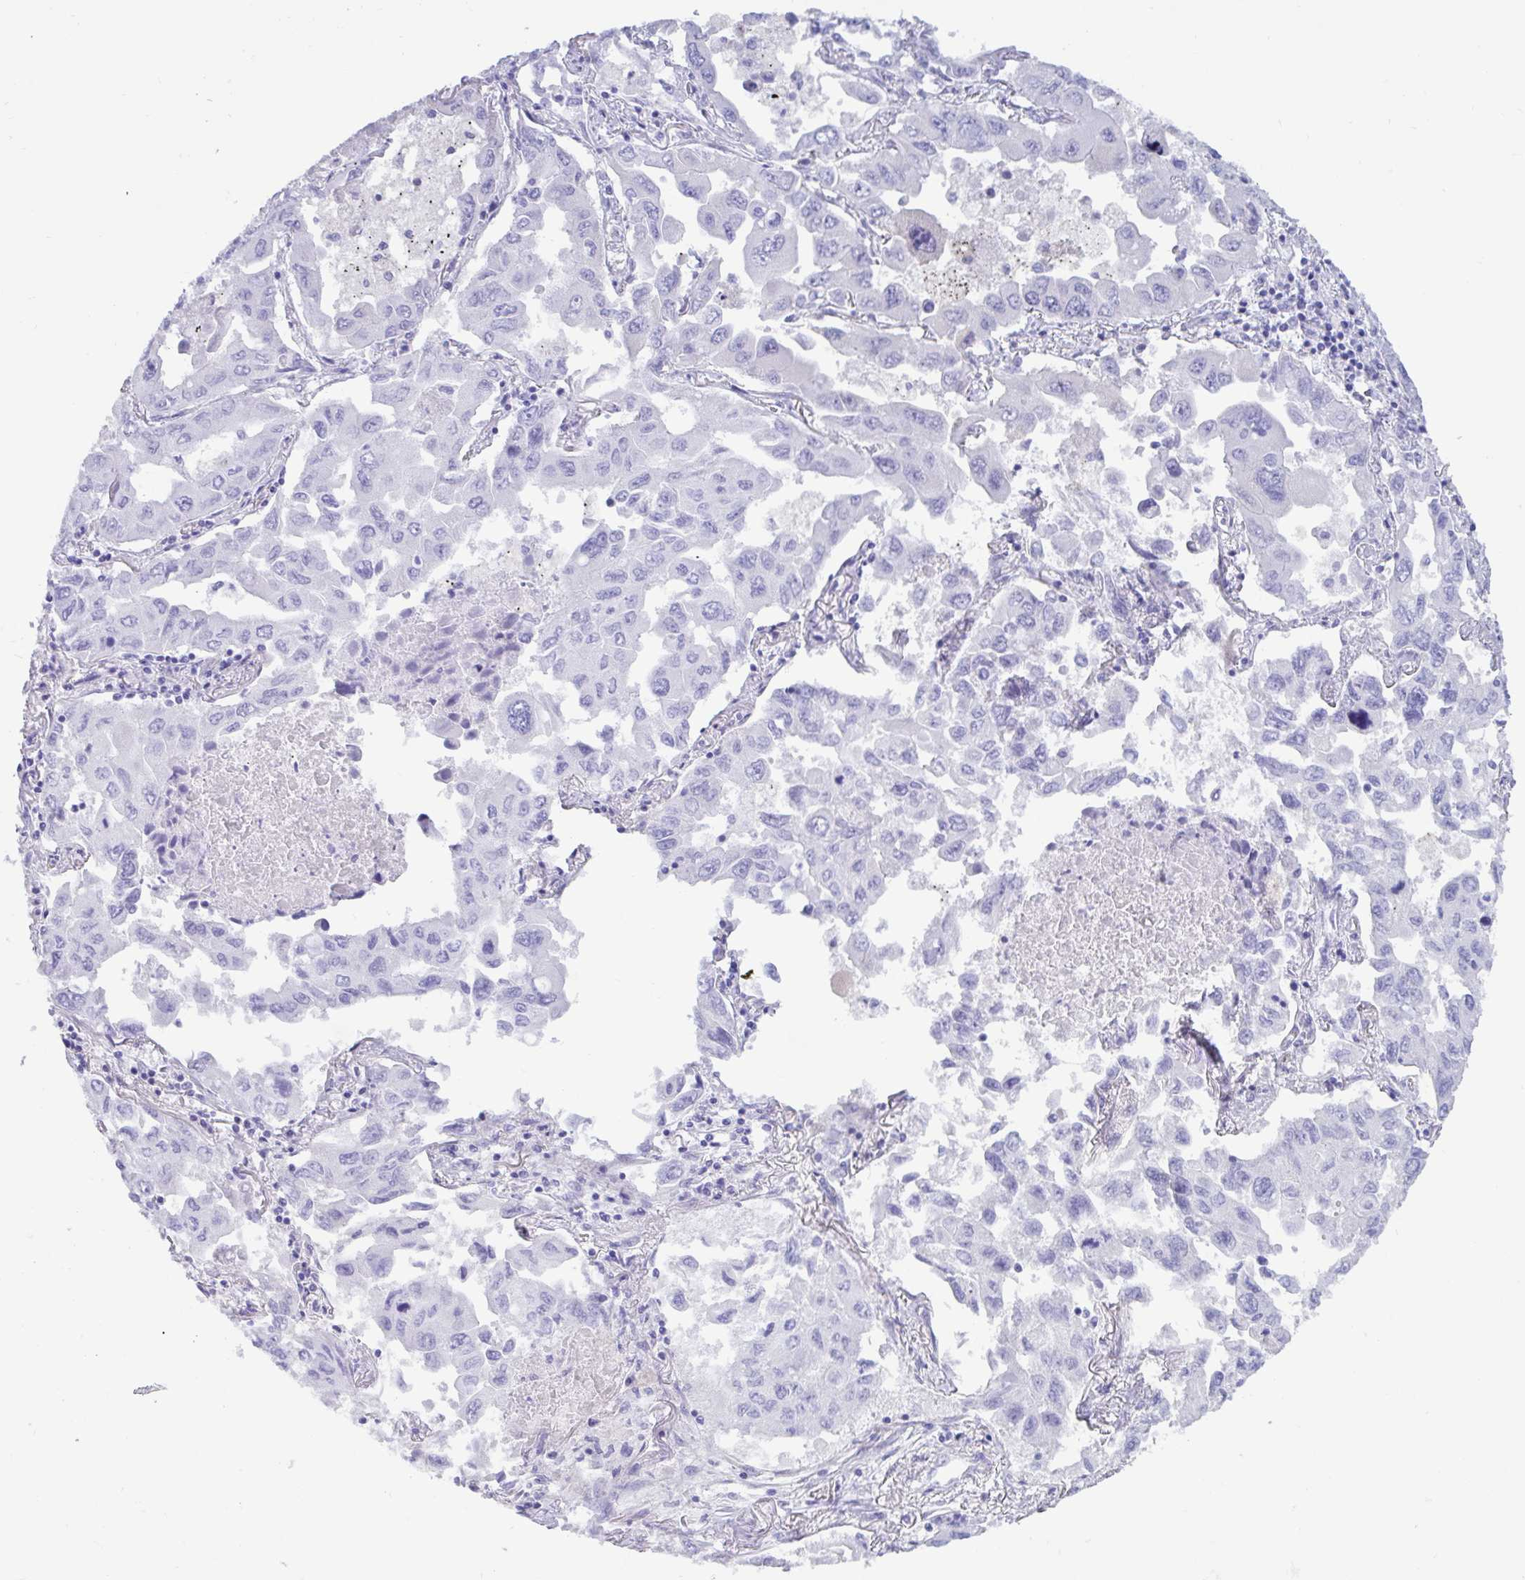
{"staining": {"intensity": "negative", "quantity": "none", "location": "none"}, "tissue": "lung cancer", "cell_type": "Tumor cells", "image_type": "cancer", "snomed": [{"axis": "morphology", "description": "Adenocarcinoma, NOS"}, {"axis": "topography", "description": "Lung"}], "caption": "Immunohistochemistry (IHC) of human adenocarcinoma (lung) shows no staining in tumor cells.", "gene": "TNNC1", "patient": {"sex": "male", "age": 64}}